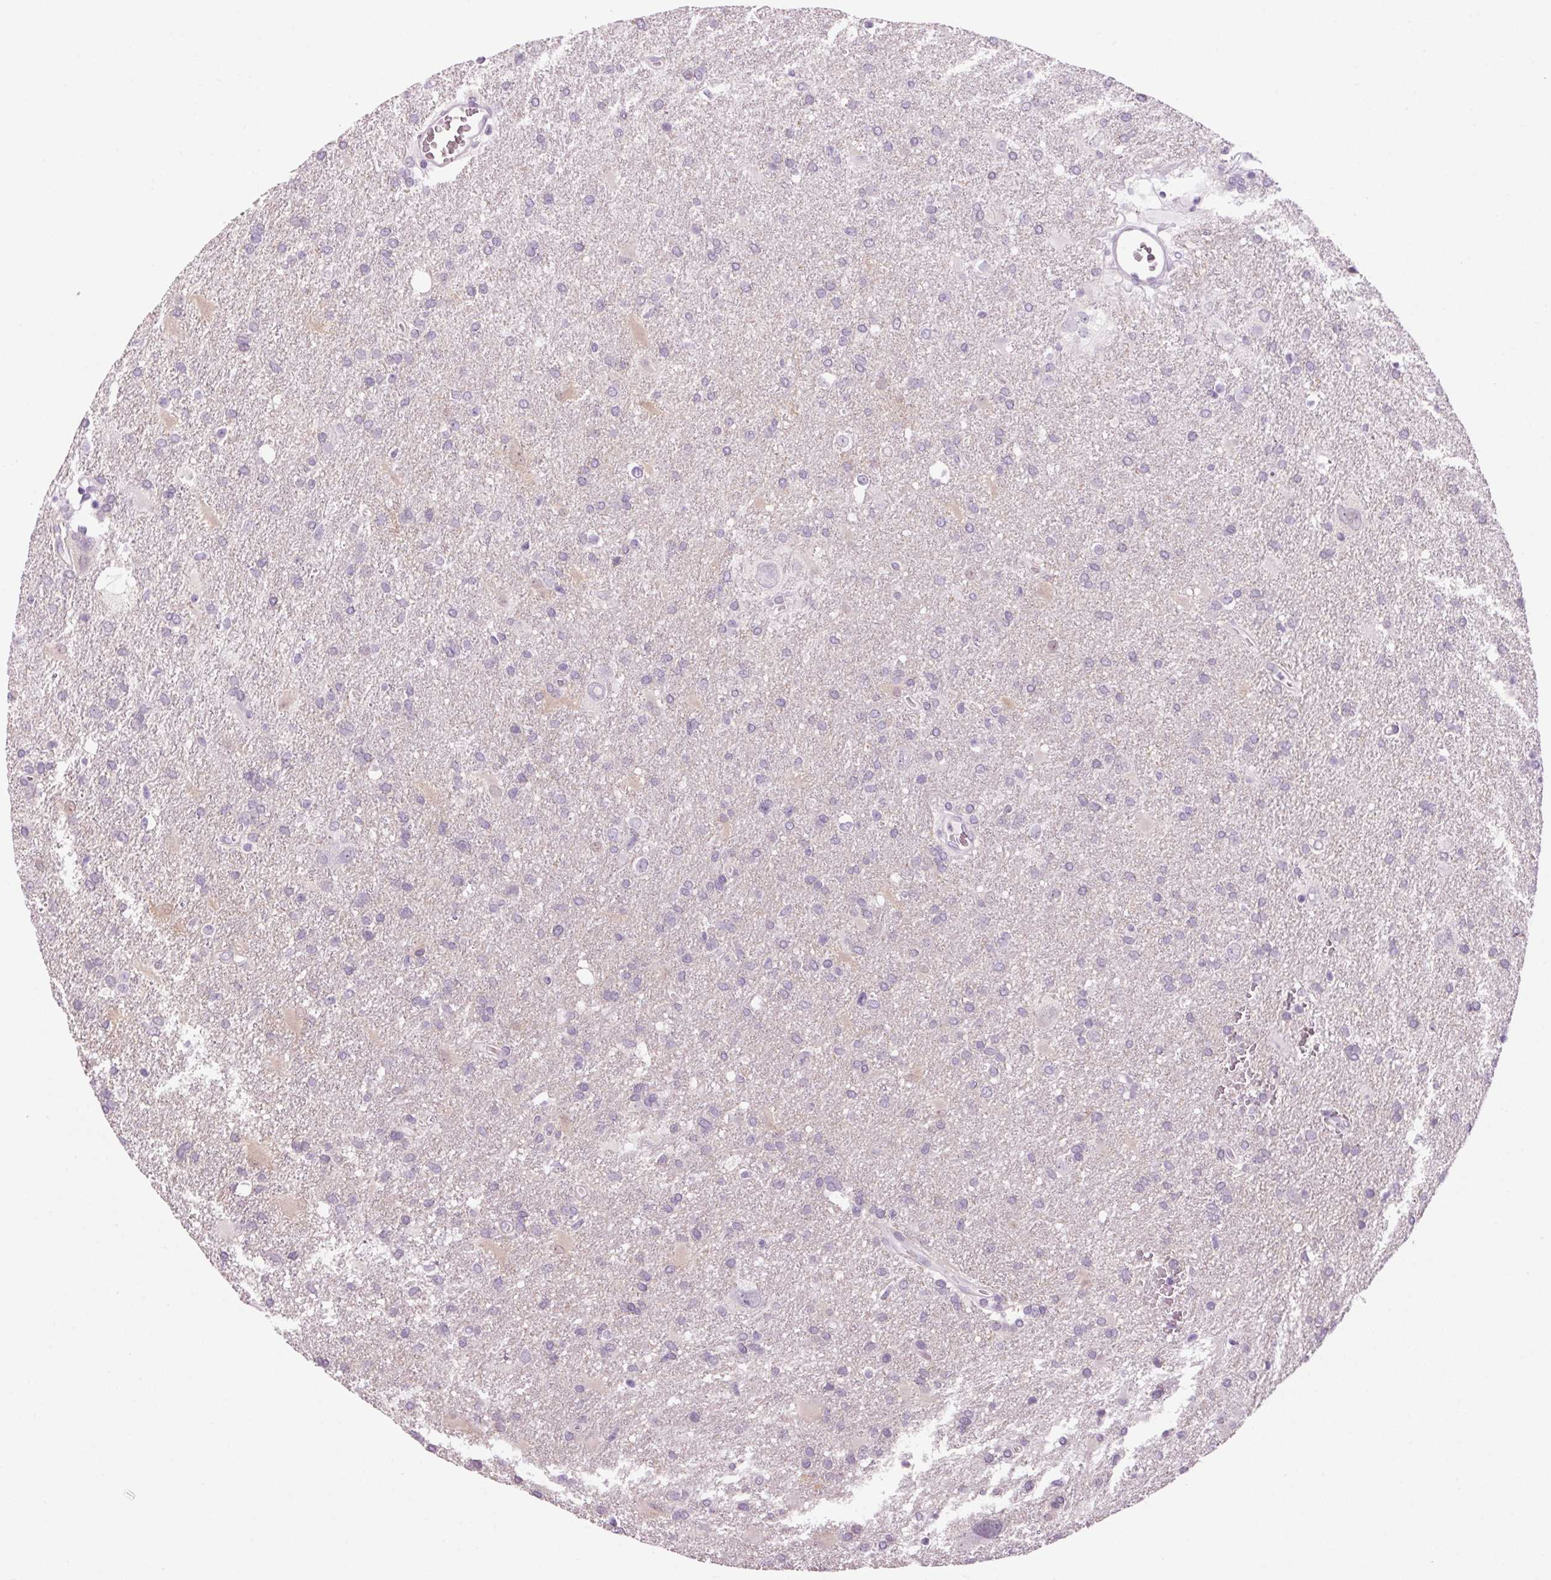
{"staining": {"intensity": "negative", "quantity": "none", "location": "none"}, "tissue": "glioma", "cell_type": "Tumor cells", "image_type": "cancer", "snomed": [{"axis": "morphology", "description": "Glioma, malignant, Low grade"}, {"axis": "topography", "description": "Brain"}], "caption": "This micrograph is of glioma stained with immunohistochemistry (IHC) to label a protein in brown with the nuclei are counter-stained blue. There is no staining in tumor cells.", "gene": "PPP1R1A", "patient": {"sex": "male", "age": 66}}